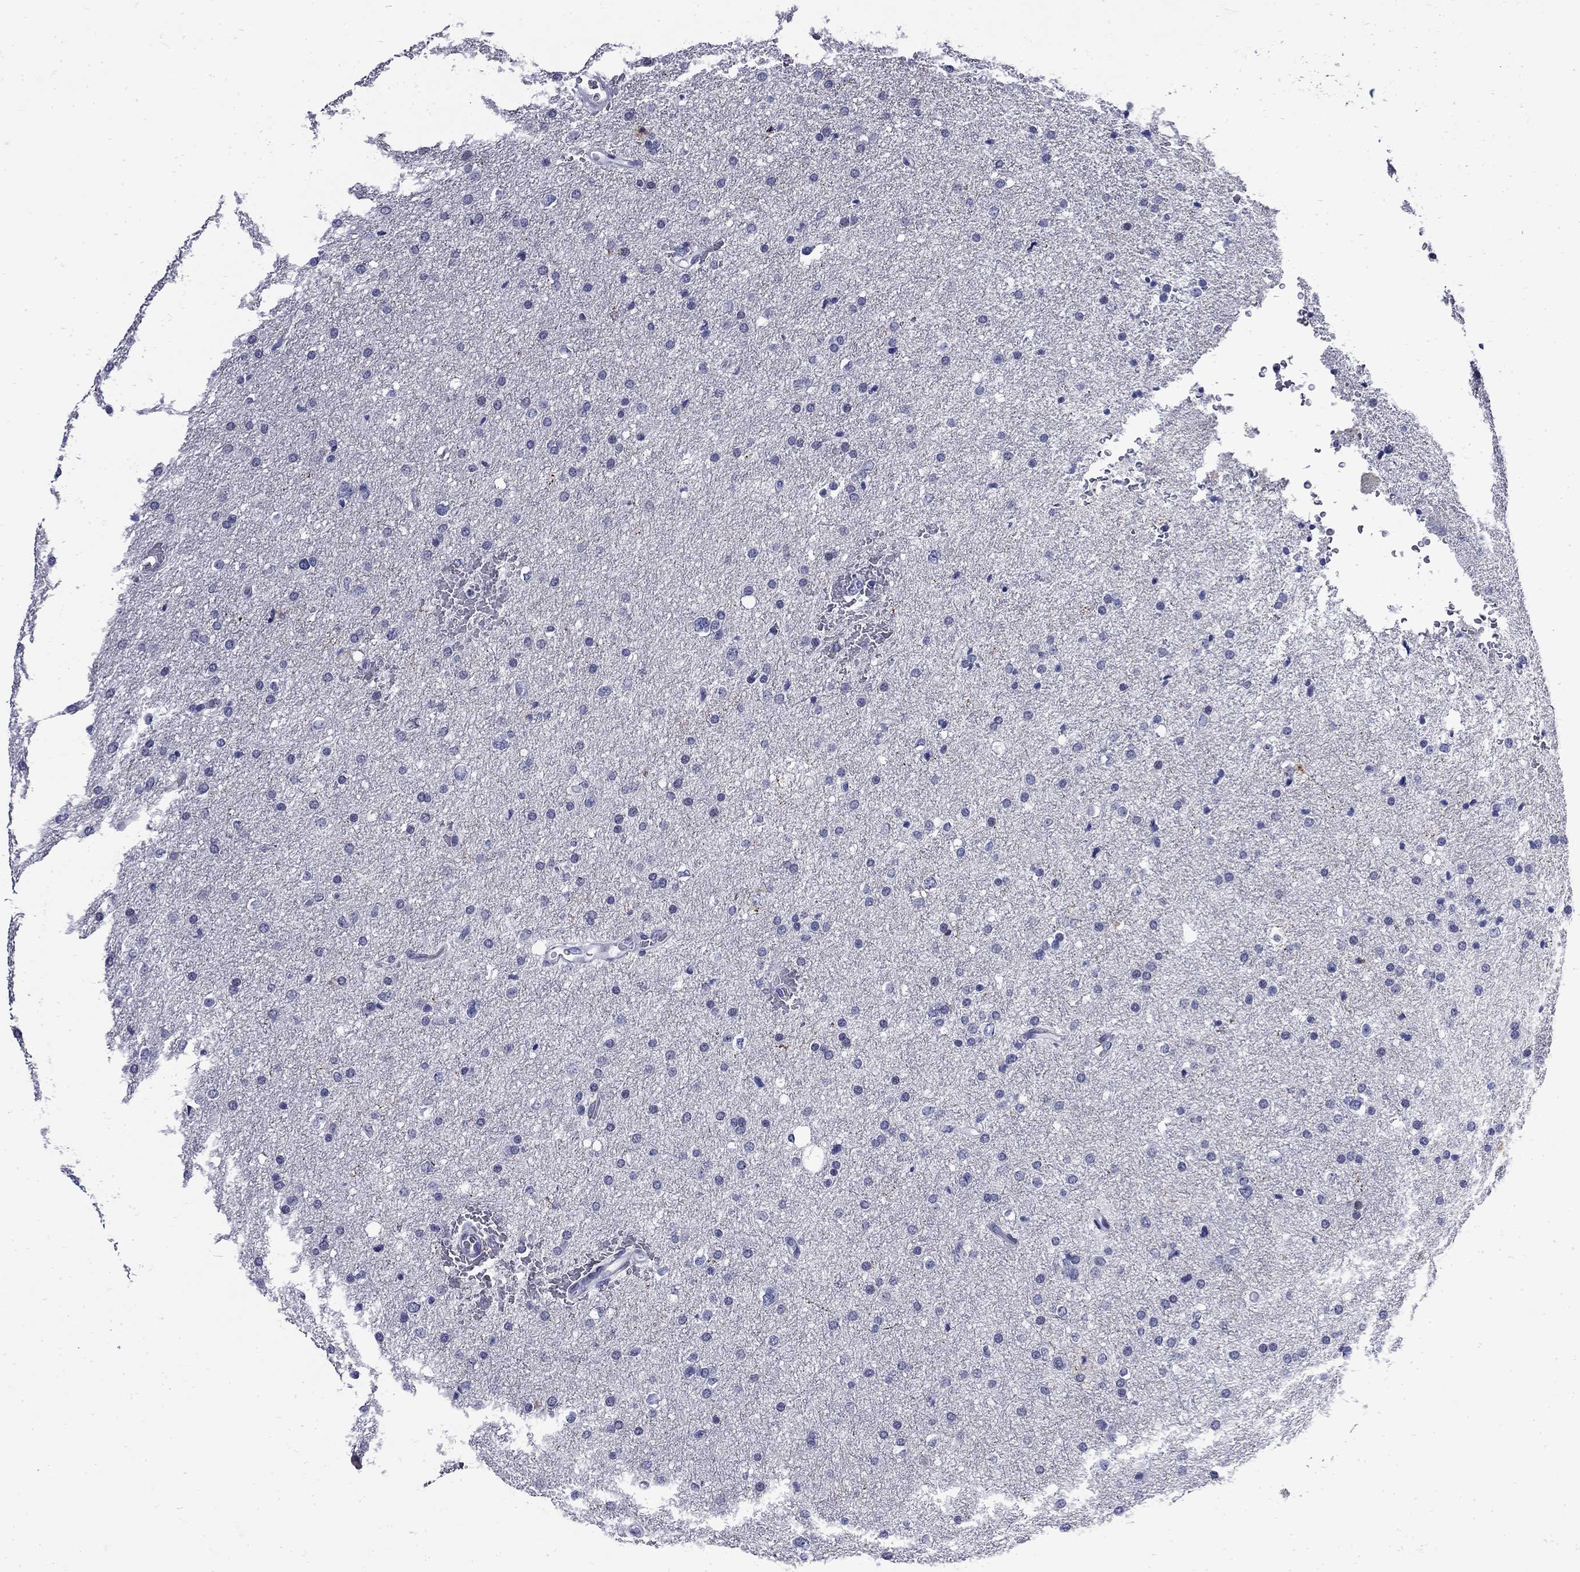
{"staining": {"intensity": "negative", "quantity": "none", "location": "none"}, "tissue": "glioma", "cell_type": "Tumor cells", "image_type": "cancer", "snomed": [{"axis": "morphology", "description": "Glioma, malignant, Low grade"}, {"axis": "topography", "description": "Brain"}], "caption": "Human glioma stained for a protein using immunohistochemistry (IHC) shows no staining in tumor cells.", "gene": "MGARP", "patient": {"sex": "female", "age": 37}}